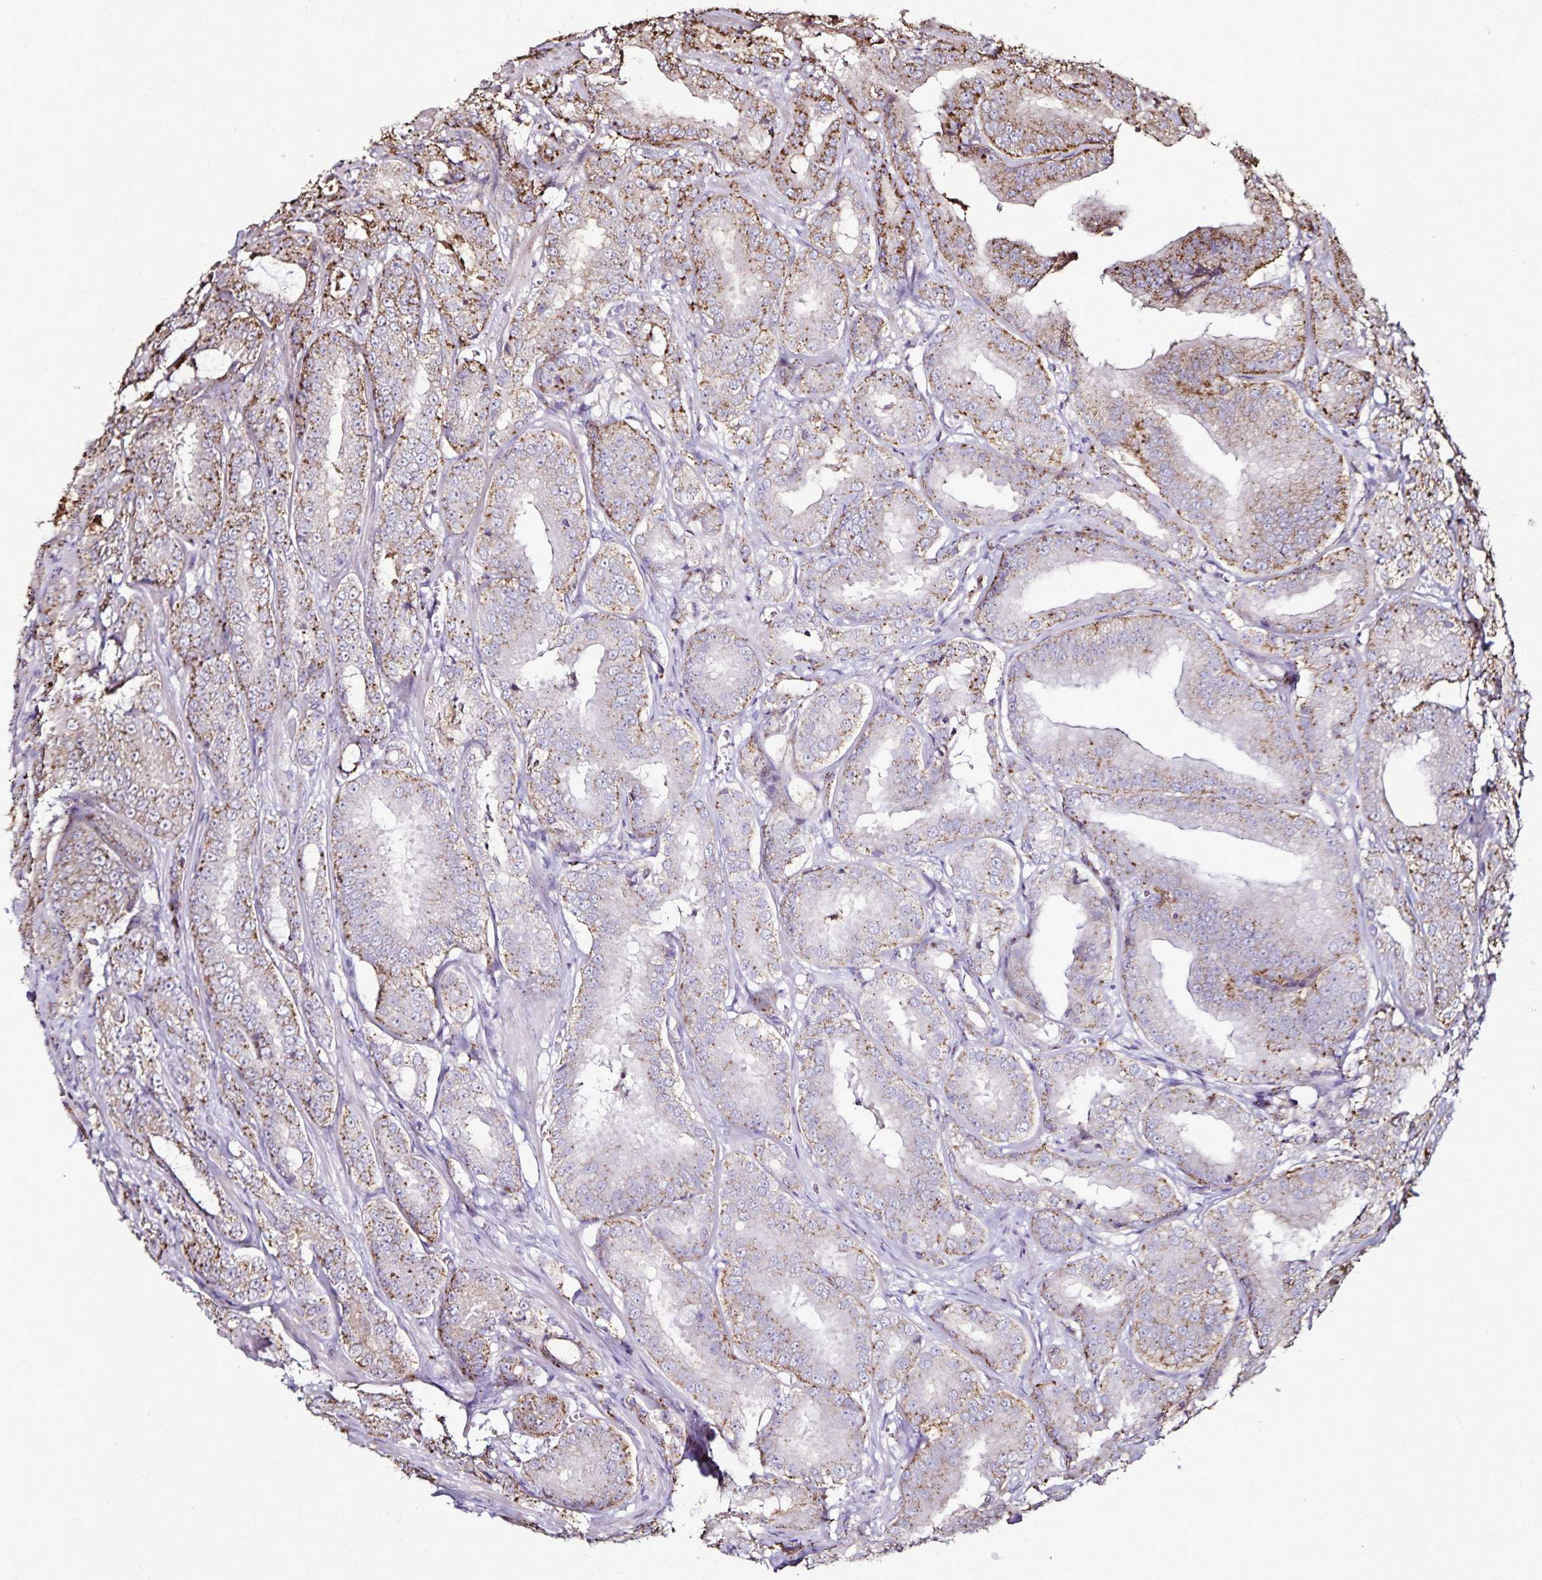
{"staining": {"intensity": "moderate", "quantity": "<25%", "location": "cytoplasmic/membranous"}, "tissue": "prostate cancer", "cell_type": "Tumor cells", "image_type": "cancer", "snomed": [{"axis": "morphology", "description": "Adenocarcinoma, High grade"}, {"axis": "topography", "description": "Prostate"}], "caption": "This image demonstrates IHC staining of human prostate adenocarcinoma (high-grade), with low moderate cytoplasmic/membranous expression in about <25% of tumor cells.", "gene": "CHMP1B", "patient": {"sex": "male", "age": 64}}